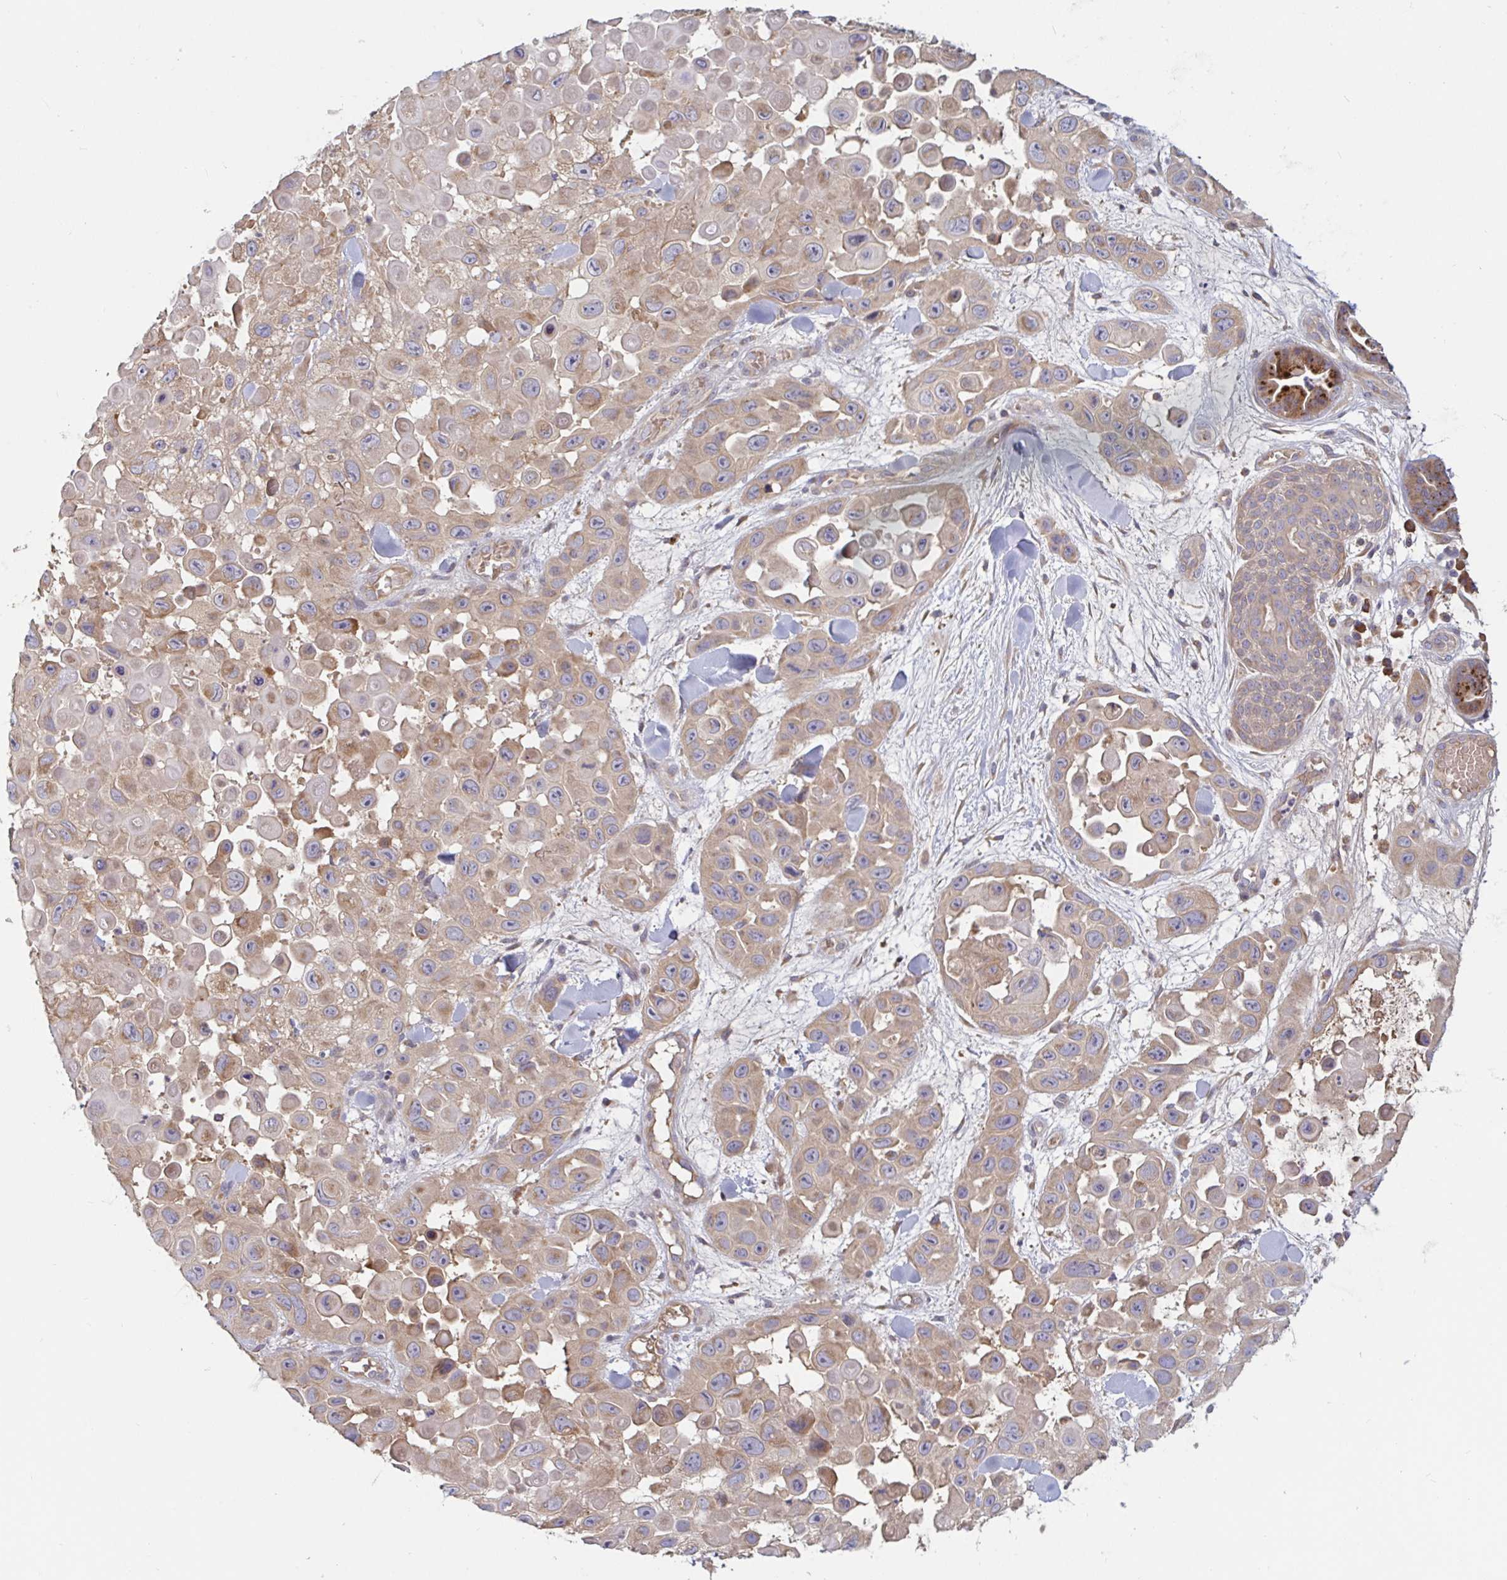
{"staining": {"intensity": "weak", "quantity": "25%-75%", "location": "cytoplasmic/membranous"}, "tissue": "skin cancer", "cell_type": "Tumor cells", "image_type": "cancer", "snomed": [{"axis": "morphology", "description": "Squamous cell carcinoma, NOS"}, {"axis": "topography", "description": "Skin"}], "caption": "Protein staining of skin squamous cell carcinoma tissue exhibits weak cytoplasmic/membranous staining in about 25%-75% of tumor cells. (DAB IHC, brown staining for protein, blue staining for nuclei).", "gene": "LARP1", "patient": {"sex": "male", "age": 81}}